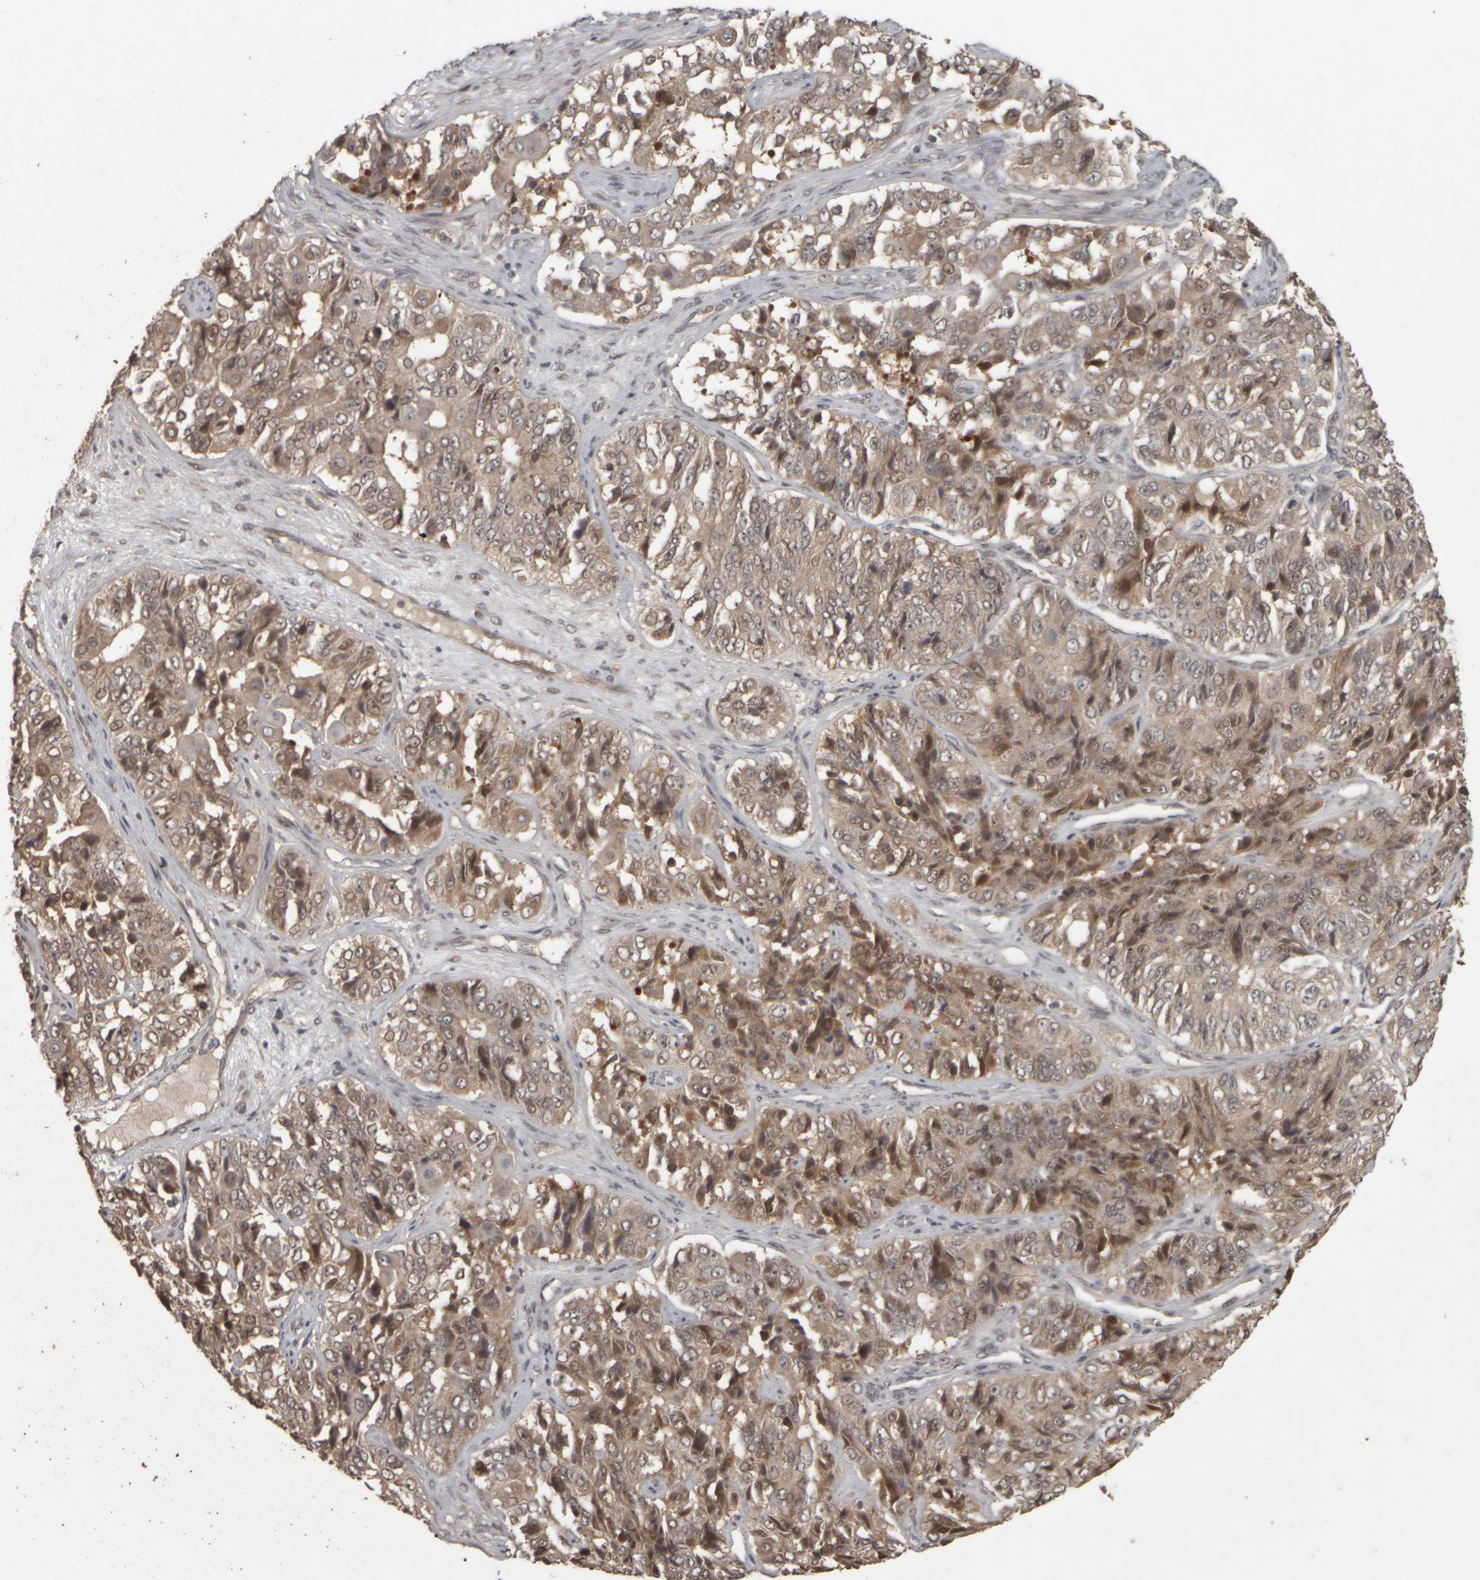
{"staining": {"intensity": "moderate", "quantity": ">75%", "location": "cytoplasmic/membranous,nuclear"}, "tissue": "ovarian cancer", "cell_type": "Tumor cells", "image_type": "cancer", "snomed": [{"axis": "morphology", "description": "Carcinoma, endometroid"}, {"axis": "topography", "description": "Ovary"}], "caption": "Human ovarian cancer (endometroid carcinoma) stained for a protein (brown) exhibits moderate cytoplasmic/membranous and nuclear positive expression in about >75% of tumor cells.", "gene": "ACO1", "patient": {"sex": "female", "age": 51}}